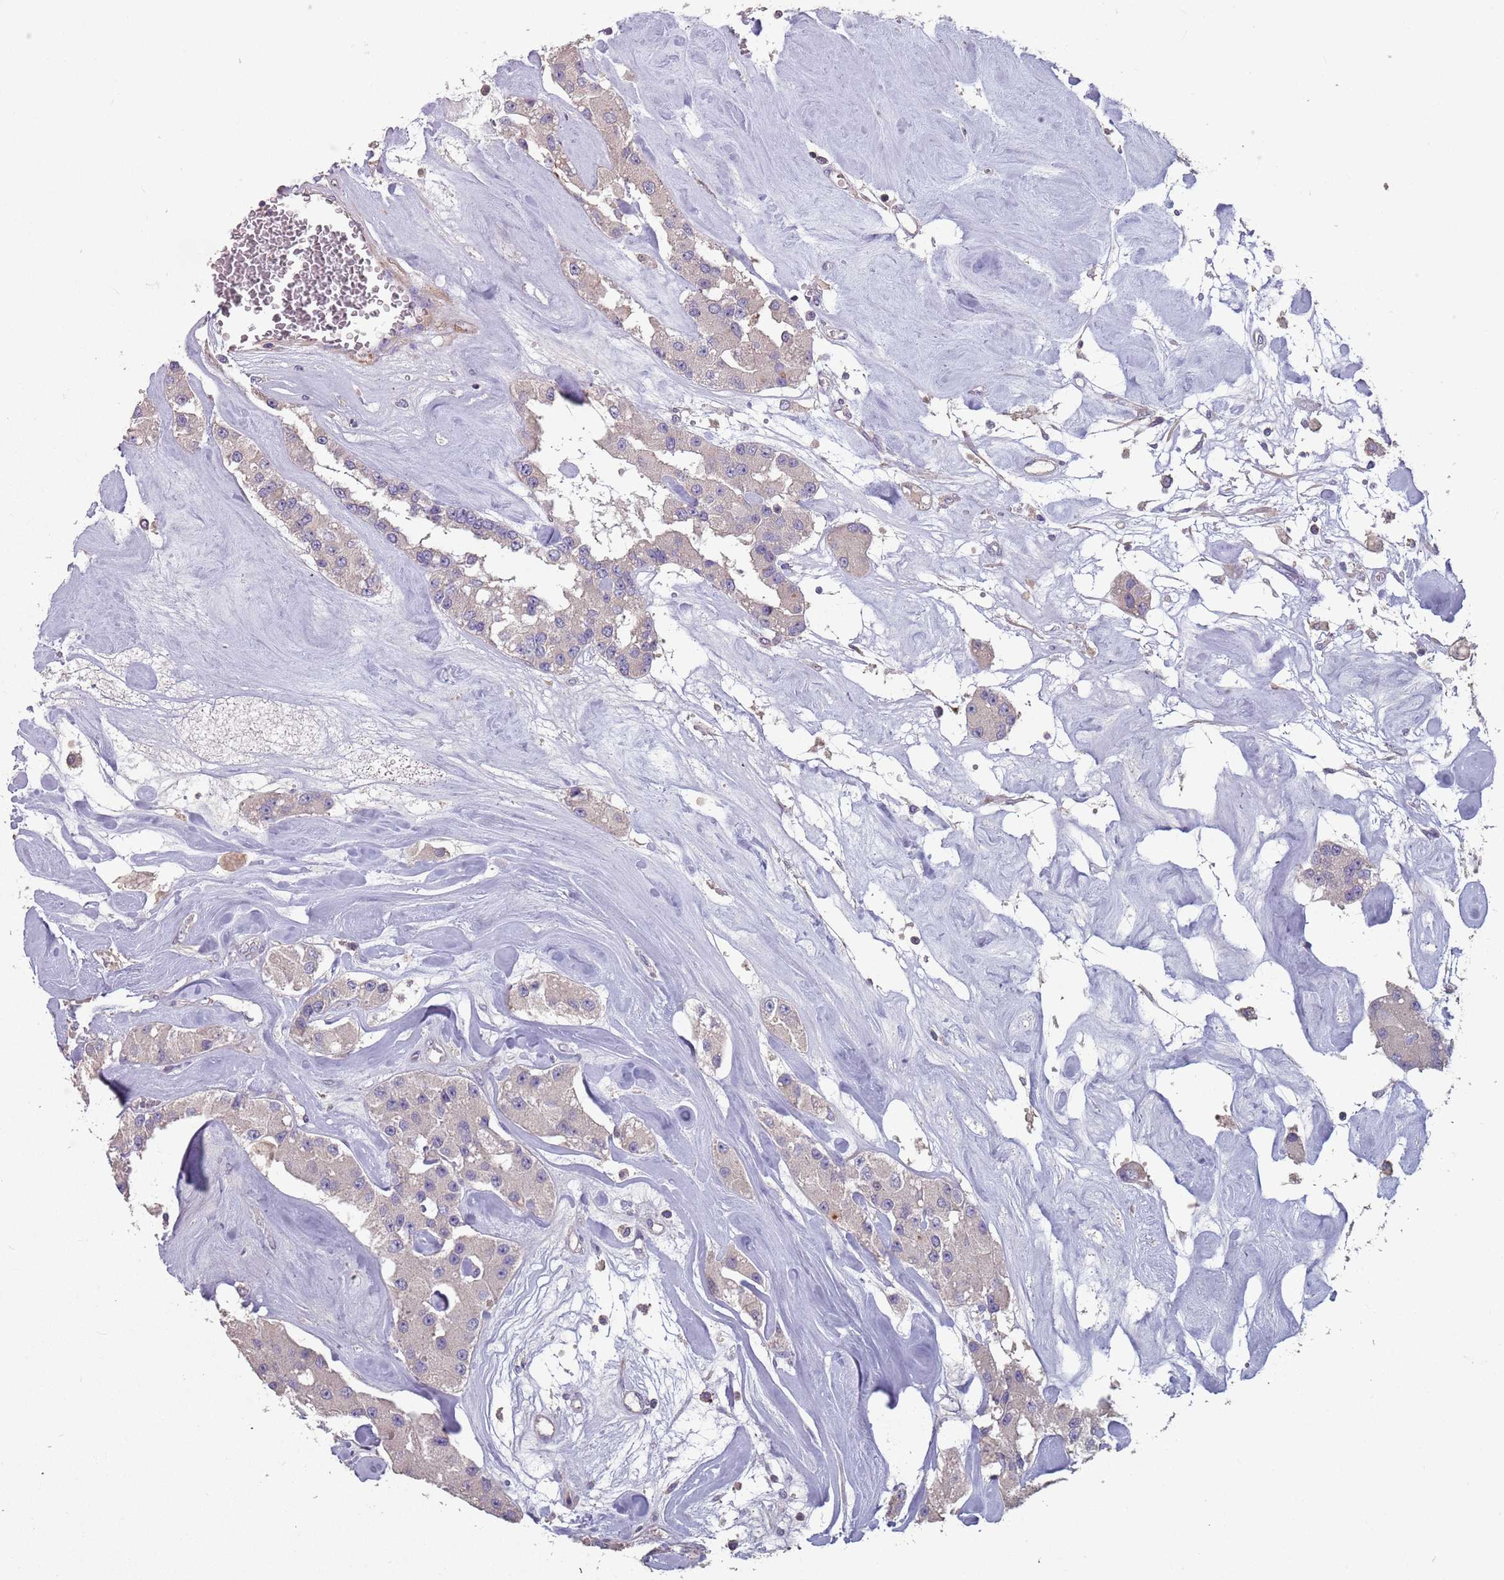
{"staining": {"intensity": "negative", "quantity": "none", "location": "none"}, "tissue": "carcinoid", "cell_type": "Tumor cells", "image_type": "cancer", "snomed": [{"axis": "morphology", "description": "Carcinoid, malignant, NOS"}, {"axis": "topography", "description": "Pancreas"}], "caption": "Immunohistochemistry photomicrograph of malignant carcinoid stained for a protein (brown), which exhibits no positivity in tumor cells.", "gene": "MBD3L1", "patient": {"sex": "male", "age": 41}}